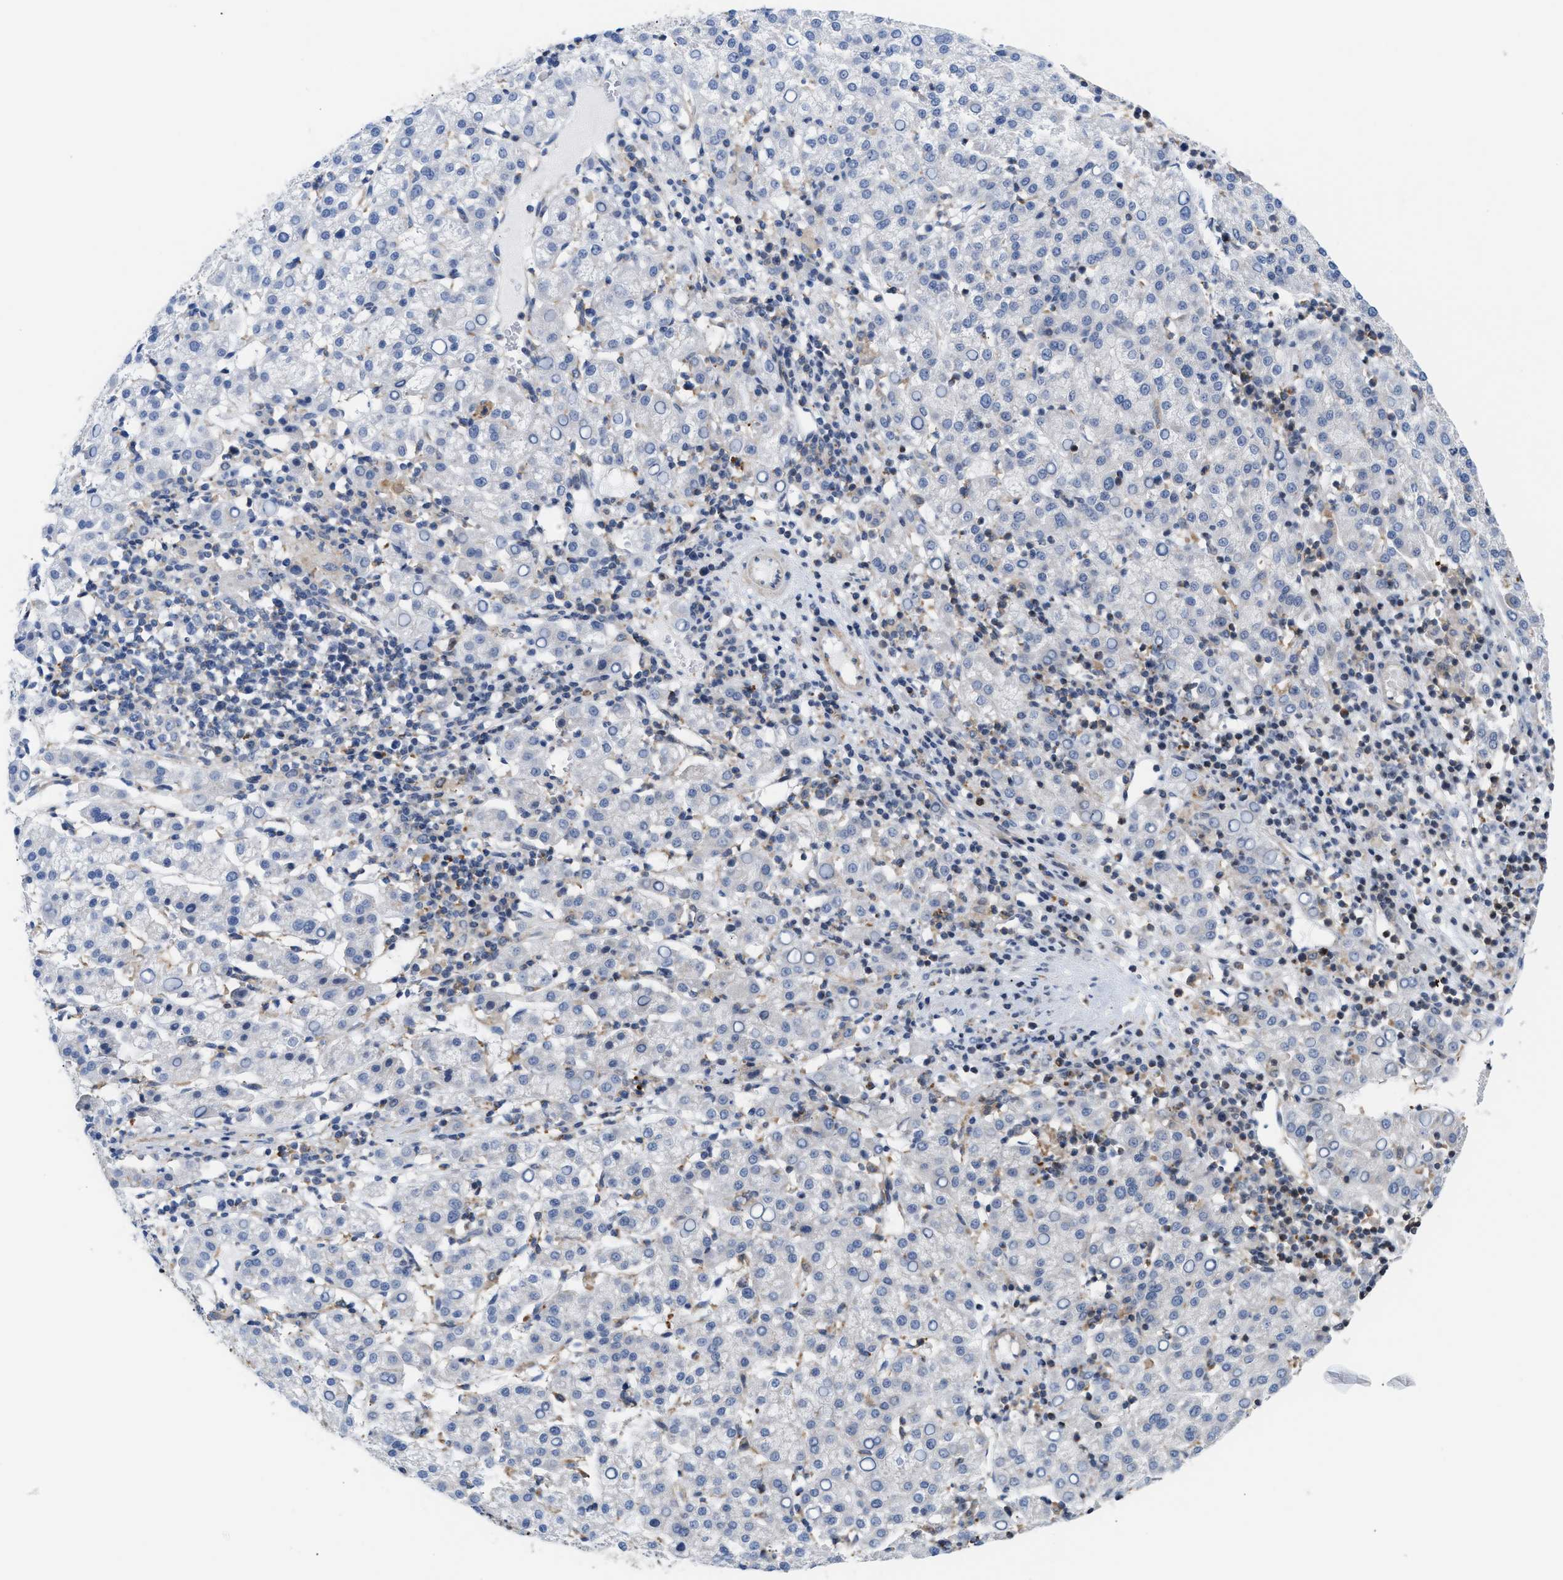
{"staining": {"intensity": "negative", "quantity": "none", "location": "none"}, "tissue": "liver cancer", "cell_type": "Tumor cells", "image_type": "cancer", "snomed": [{"axis": "morphology", "description": "Carcinoma, Hepatocellular, NOS"}, {"axis": "topography", "description": "Liver"}], "caption": "A photomicrograph of human liver hepatocellular carcinoma is negative for staining in tumor cells.", "gene": "STAU2", "patient": {"sex": "female", "age": 58}}